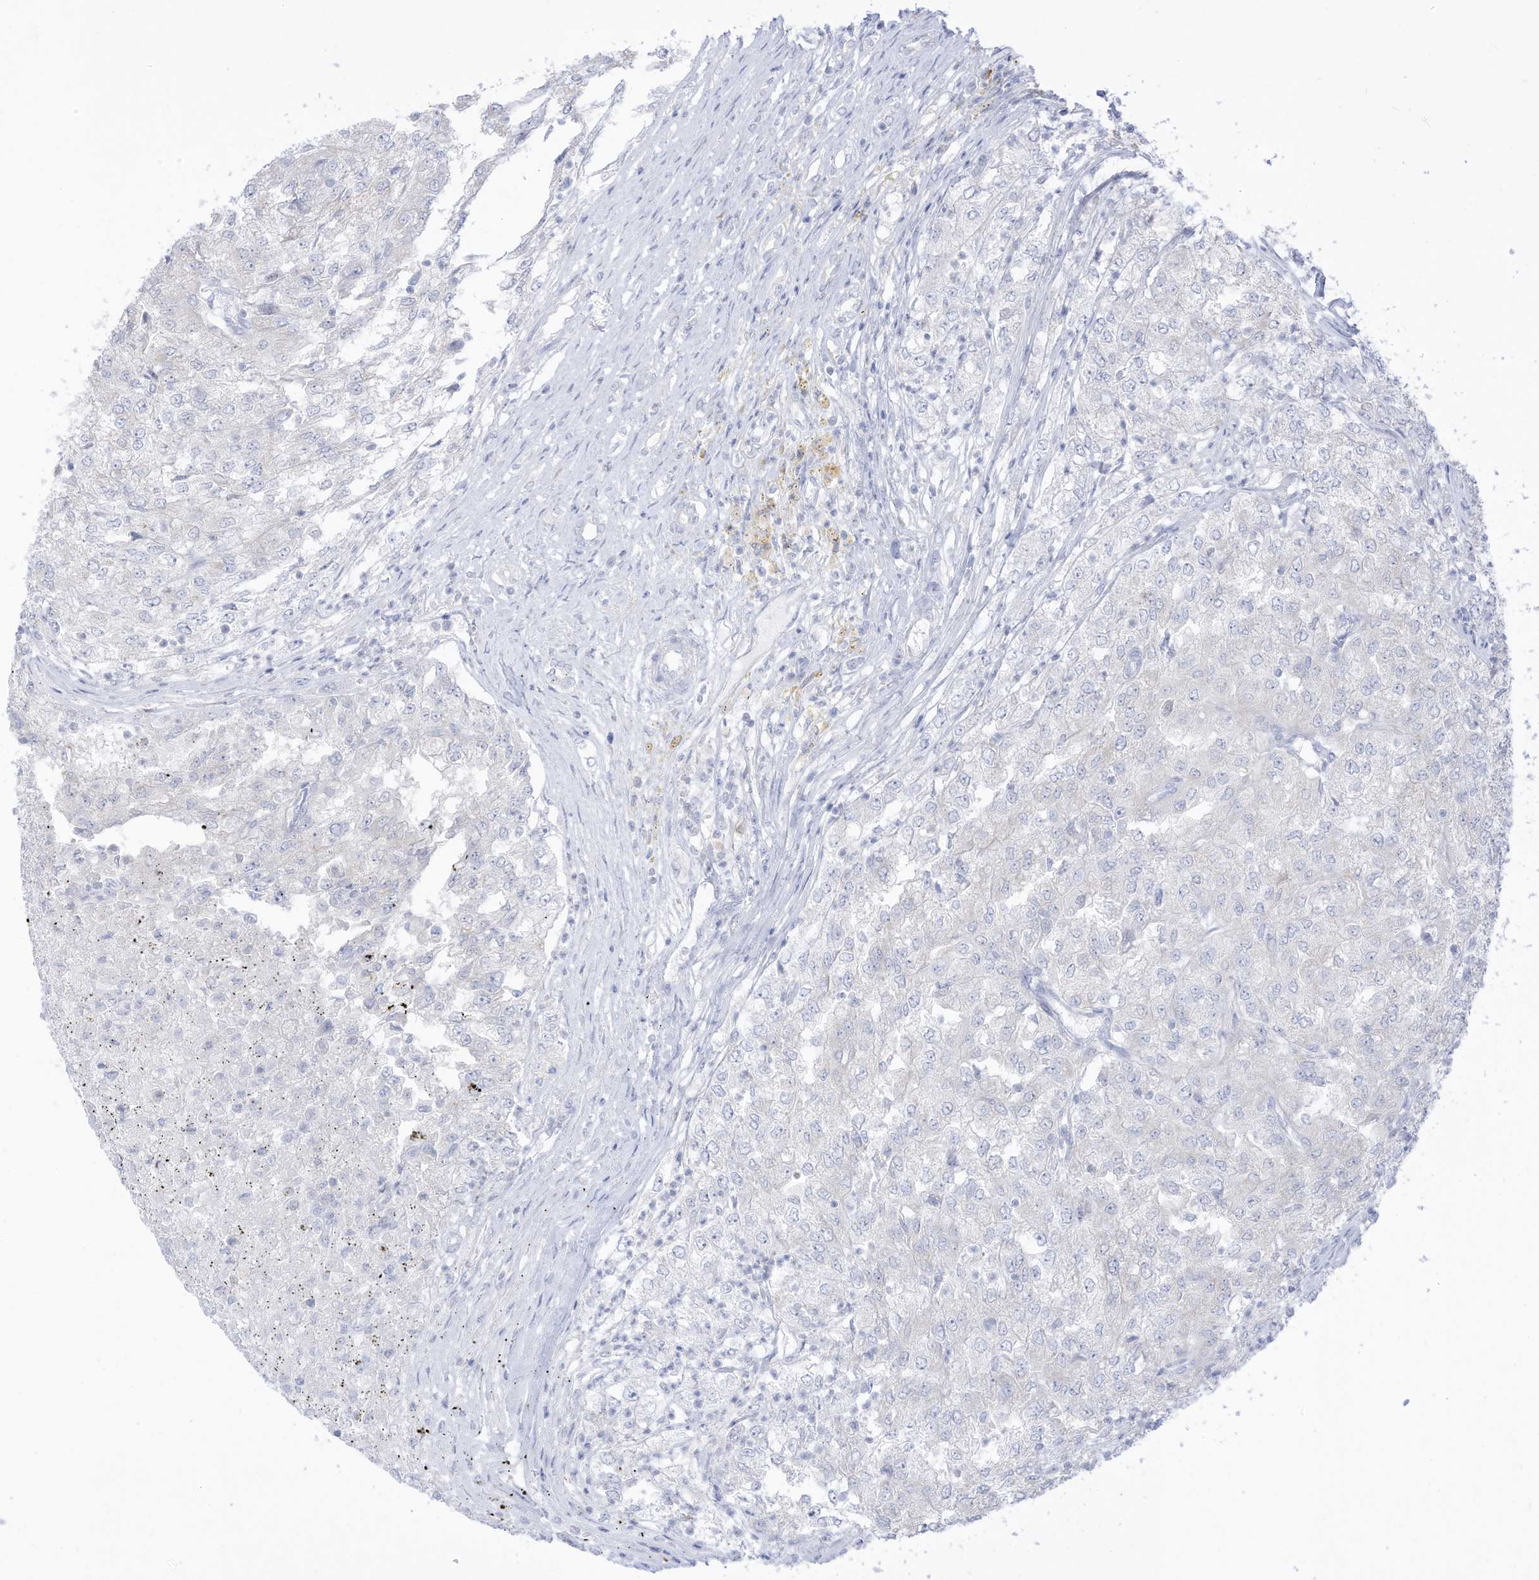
{"staining": {"intensity": "negative", "quantity": "none", "location": "none"}, "tissue": "renal cancer", "cell_type": "Tumor cells", "image_type": "cancer", "snomed": [{"axis": "morphology", "description": "Adenocarcinoma, NOS"}, {"axis": "topography", "description": "Kidney"}], "caption": "An immunohistochemistry (IHC) micrograph of renal cancer is shown. There is no staining in tumor cells of renal cancer.", "gene": "OGT", "patient": {"sex": "female", "age": 54}}